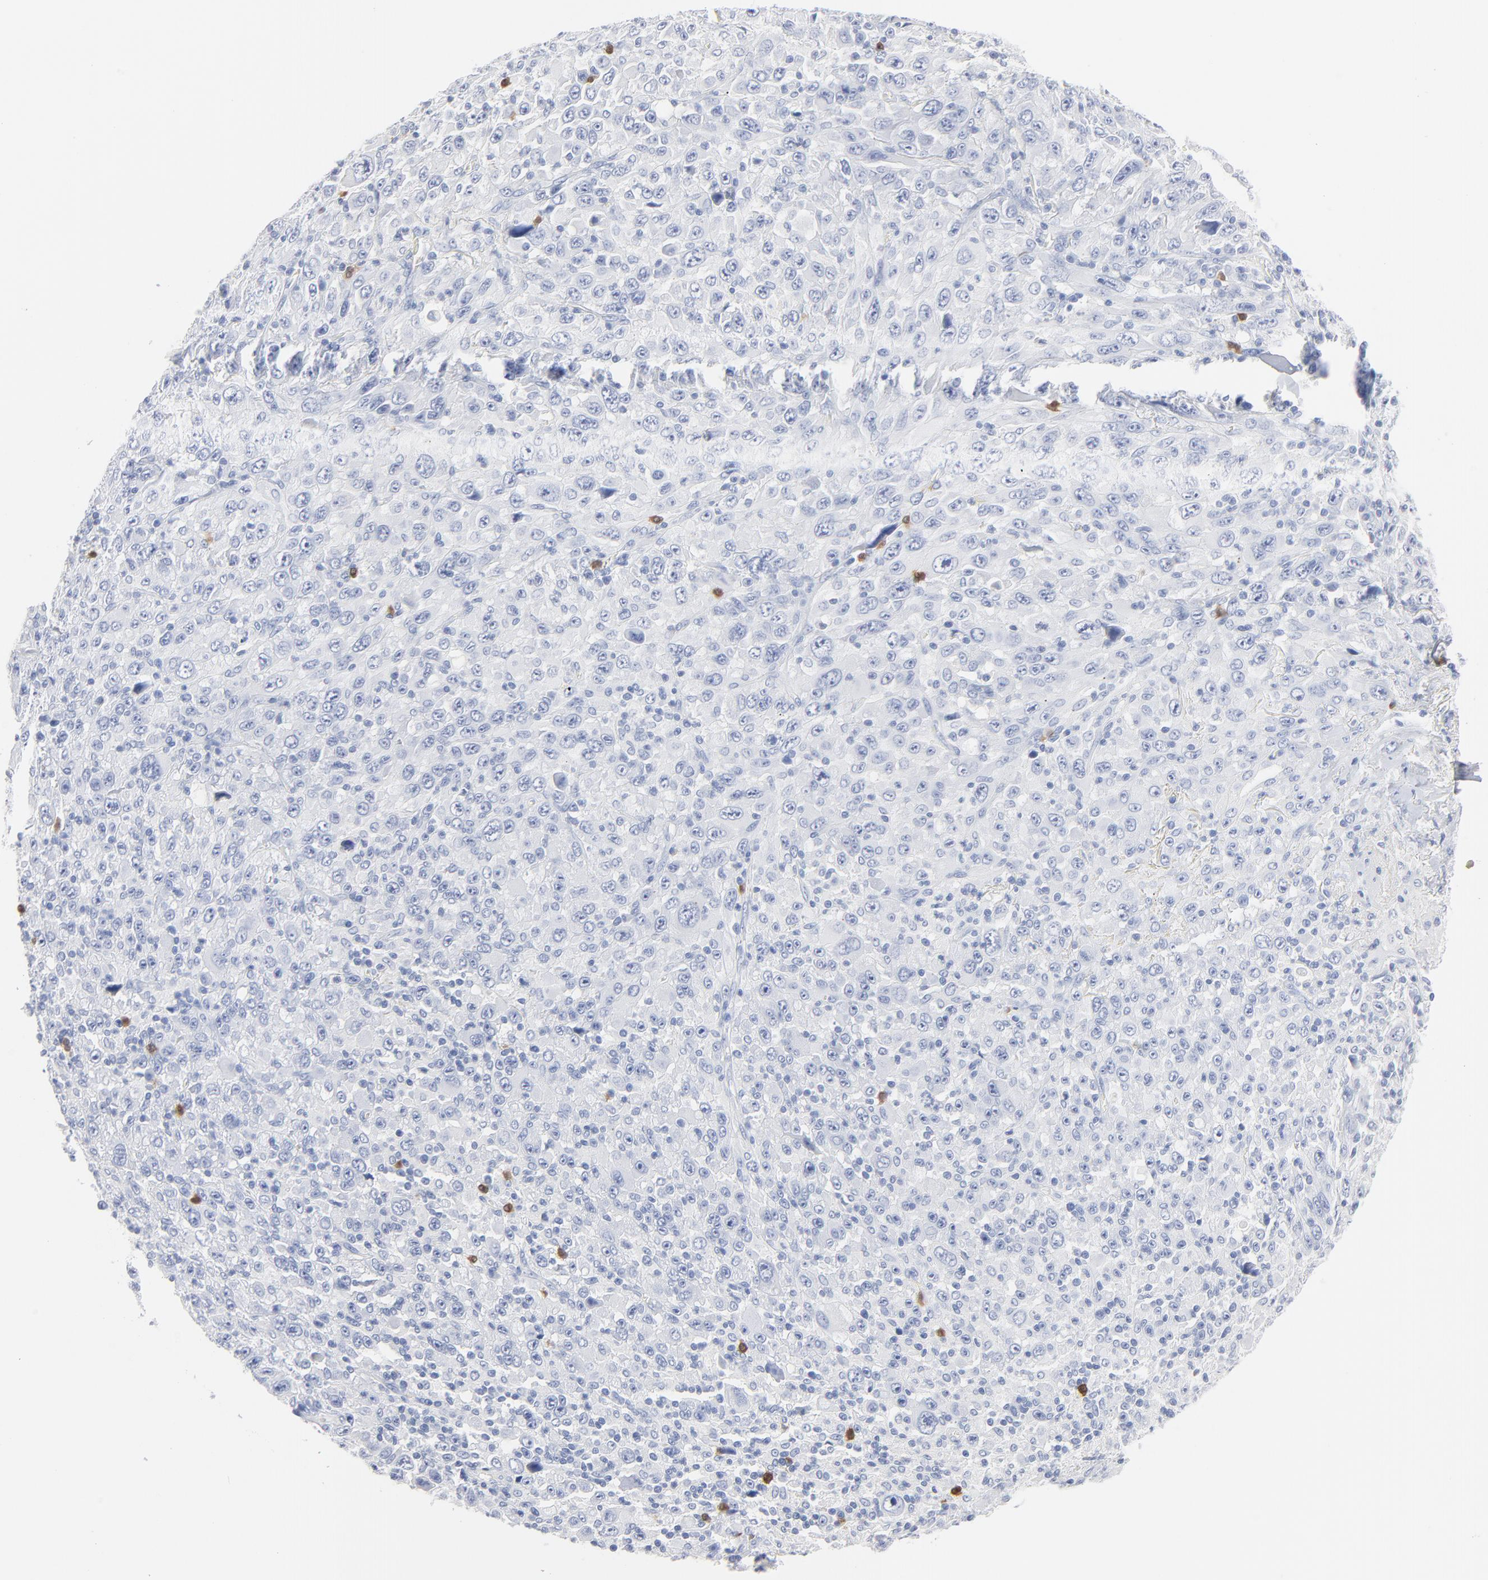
{"staining": {"intensity": "negative", "quantity": "none", "location": "none"}, "tissue": "melanoma", "cell_type": "Tumor cells", "image_type": "cancer", "snomed": [{"axis": "morphology", "description": "Malignant melanoma, Metastatic site"}, {"axis": "topography", "description": "Skin"}], "caption": "Immunohistochemistry micrograph of neoplastic tissue: malignant melanoma (metastatic site) stained with DAB (3,3'-diaminobenzidine) displays no significant protein expression in tumor cells.", "gene": "AGTR1", "patient": {"sex": "female", "age": 56}}